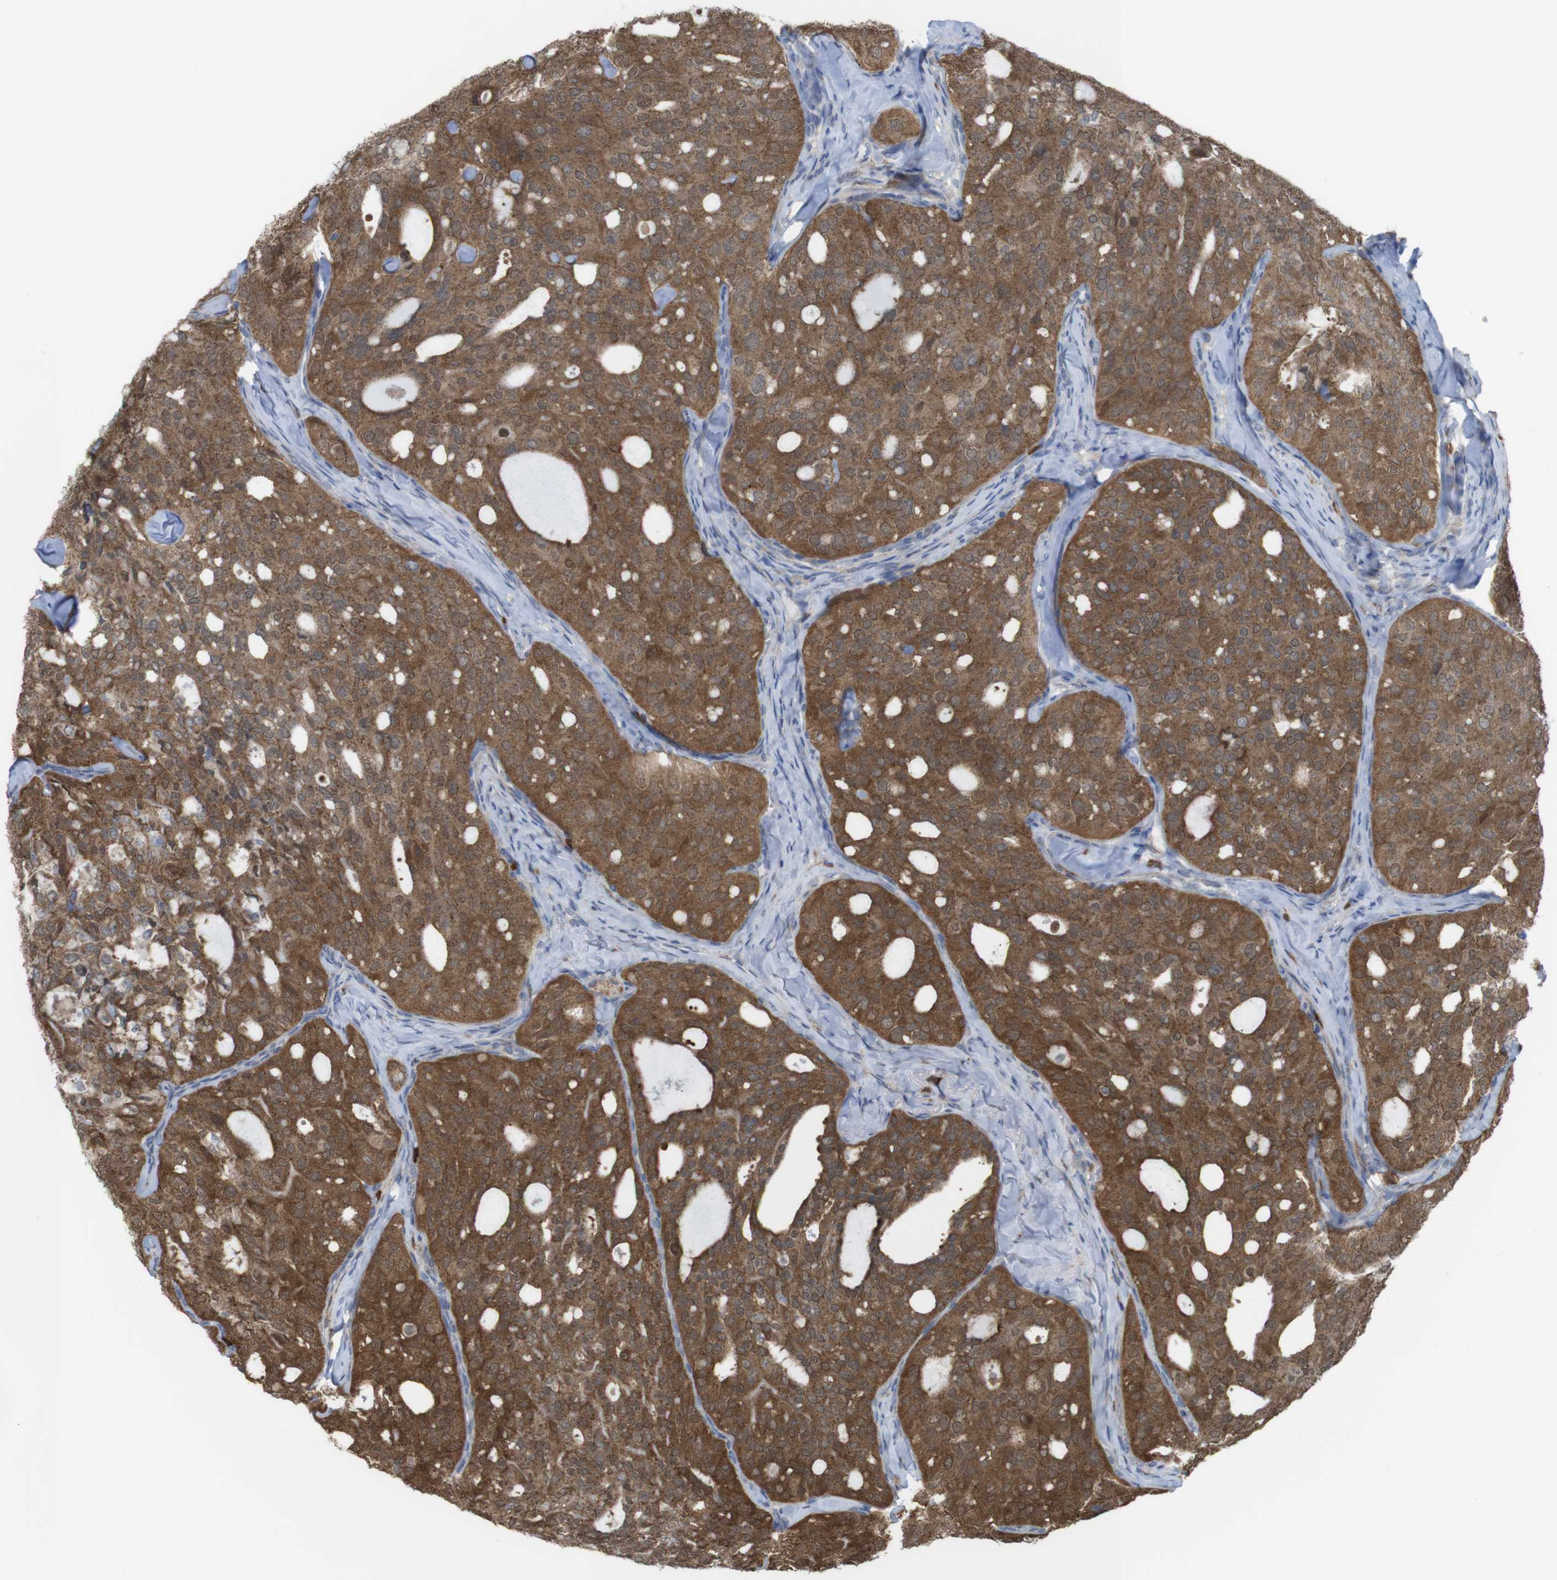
{"staining": {"intensity": "strong", "quantity": ">75%", "location": "cytoplasmic/membranous"}, "tissue": "thyroid cancer", "cell_type": "Tumor cells", "image_type": "cancer", "snomed": [{"axis": "morphology", "description": "Follicular adenoma carcinoma, NOS"}, {"axis": "topography", "description": "Thyroid gland"}], "caption": "Immunohistochemistry (IHC) of human thyroid follicular adenoma carcinoma displays high levels of strong cytoplasmic/membranous expression in about >75% of tumor cells. (DAB (3,3'-diaminobenzidine) IHC with brightfield microscopy, high magnification).", "gene": "PRKCD", "patient": {"sex": "male", "age": 75}}